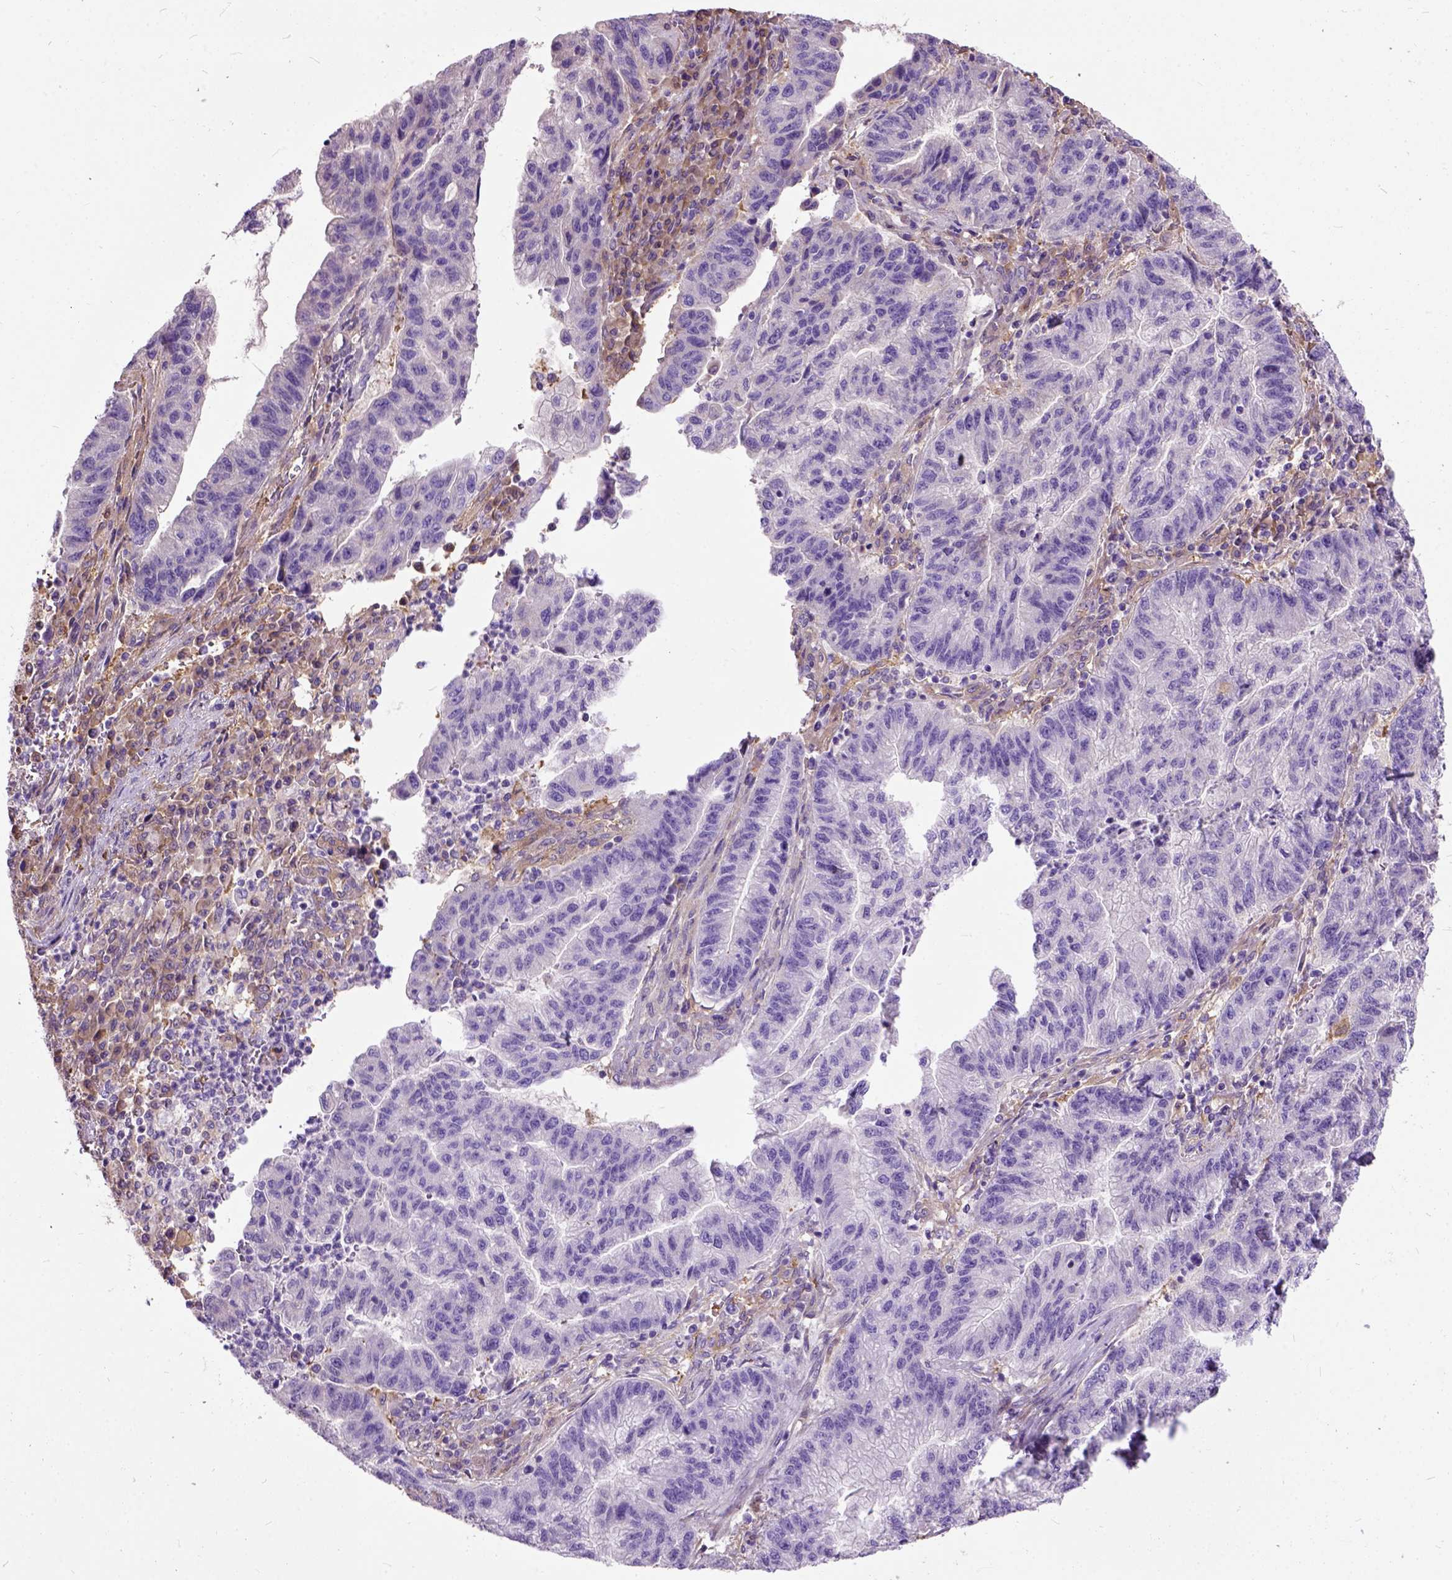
{"staining": {"intensity": "negative", "quantity": "none", "location": "none"}, "tissue": "stomach cancer", "cell_type": "Tumor cells", "image_type": "cancer", "snomed": [{"axis": "morphology", "description": "Adenocarcinoma, NOS"}, {"axis": "topography", "description": "Stomach"}], "caption": "High magnification brightfield microscopy of stomach adenocarcinoma stained with DAB (3,3'-diaminobenzidine) (brown) and counterstained with hematoxylin (blue): tumor cells show no significant expression.", "gene": "SEMA4F", "patient": {"sex": "male", "age": 83}}